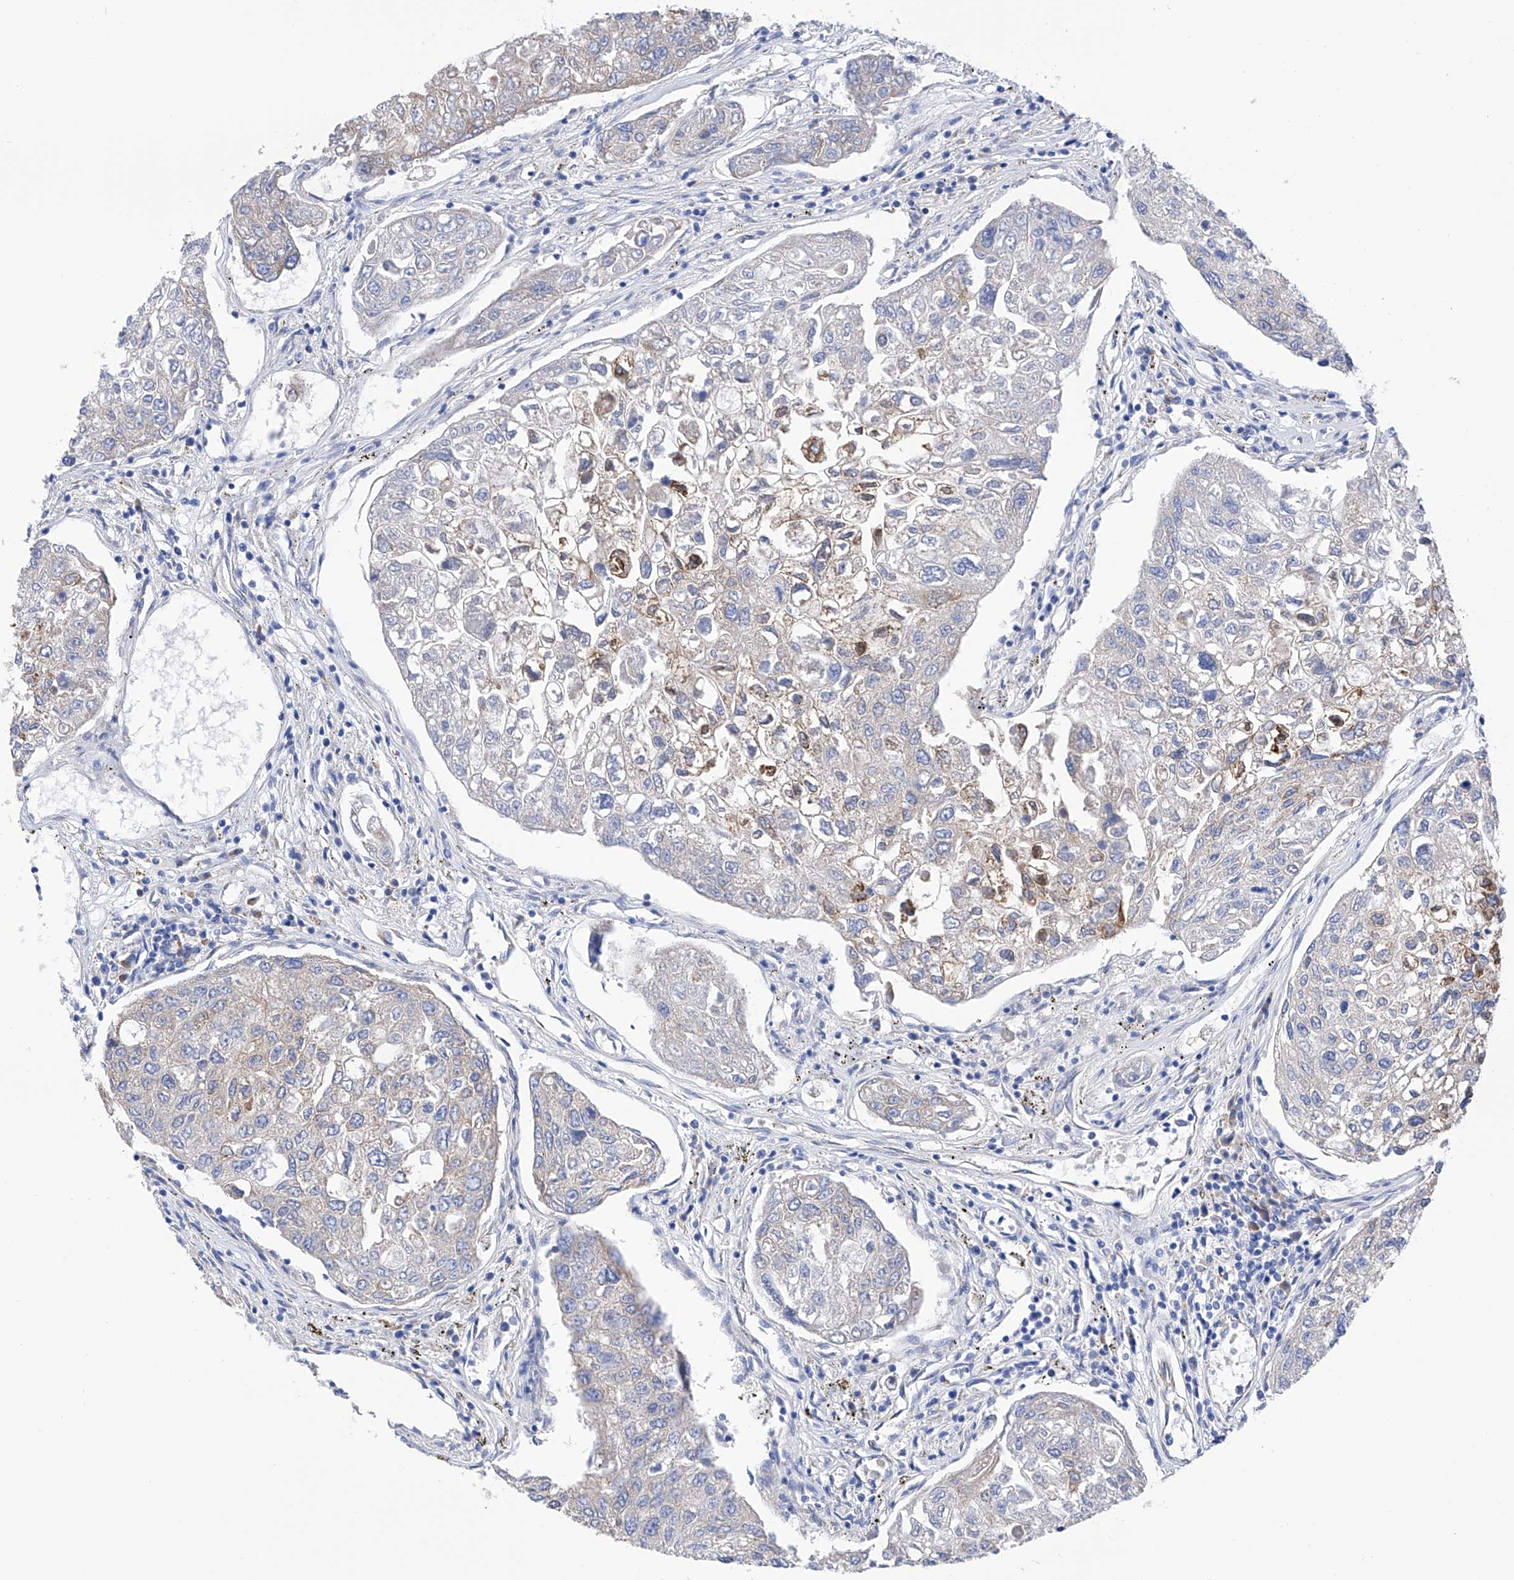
{"staining": {"intensity": "negative", "quantity": "none", "location": "none"}, "tissue": "urothelial cancer", "cell_type": "Tumor cells", "image_type": "cancer", "snomed": [{"axis": "morphology", "description": "Urothelial carcinoma, High grade"}, {"axis": "topography", "description": "Lymph node"}, {"axis": "topography", "description": "Urinary bladder"}], "caption": "Immunohistochemistry (IHC) image of high-grade urothelial carcinoma stained for a protein (brown), which exhibits no staining in tumor cells.", "gene": "PDIA5", "patient": {"sex": "male", "age": 51}}